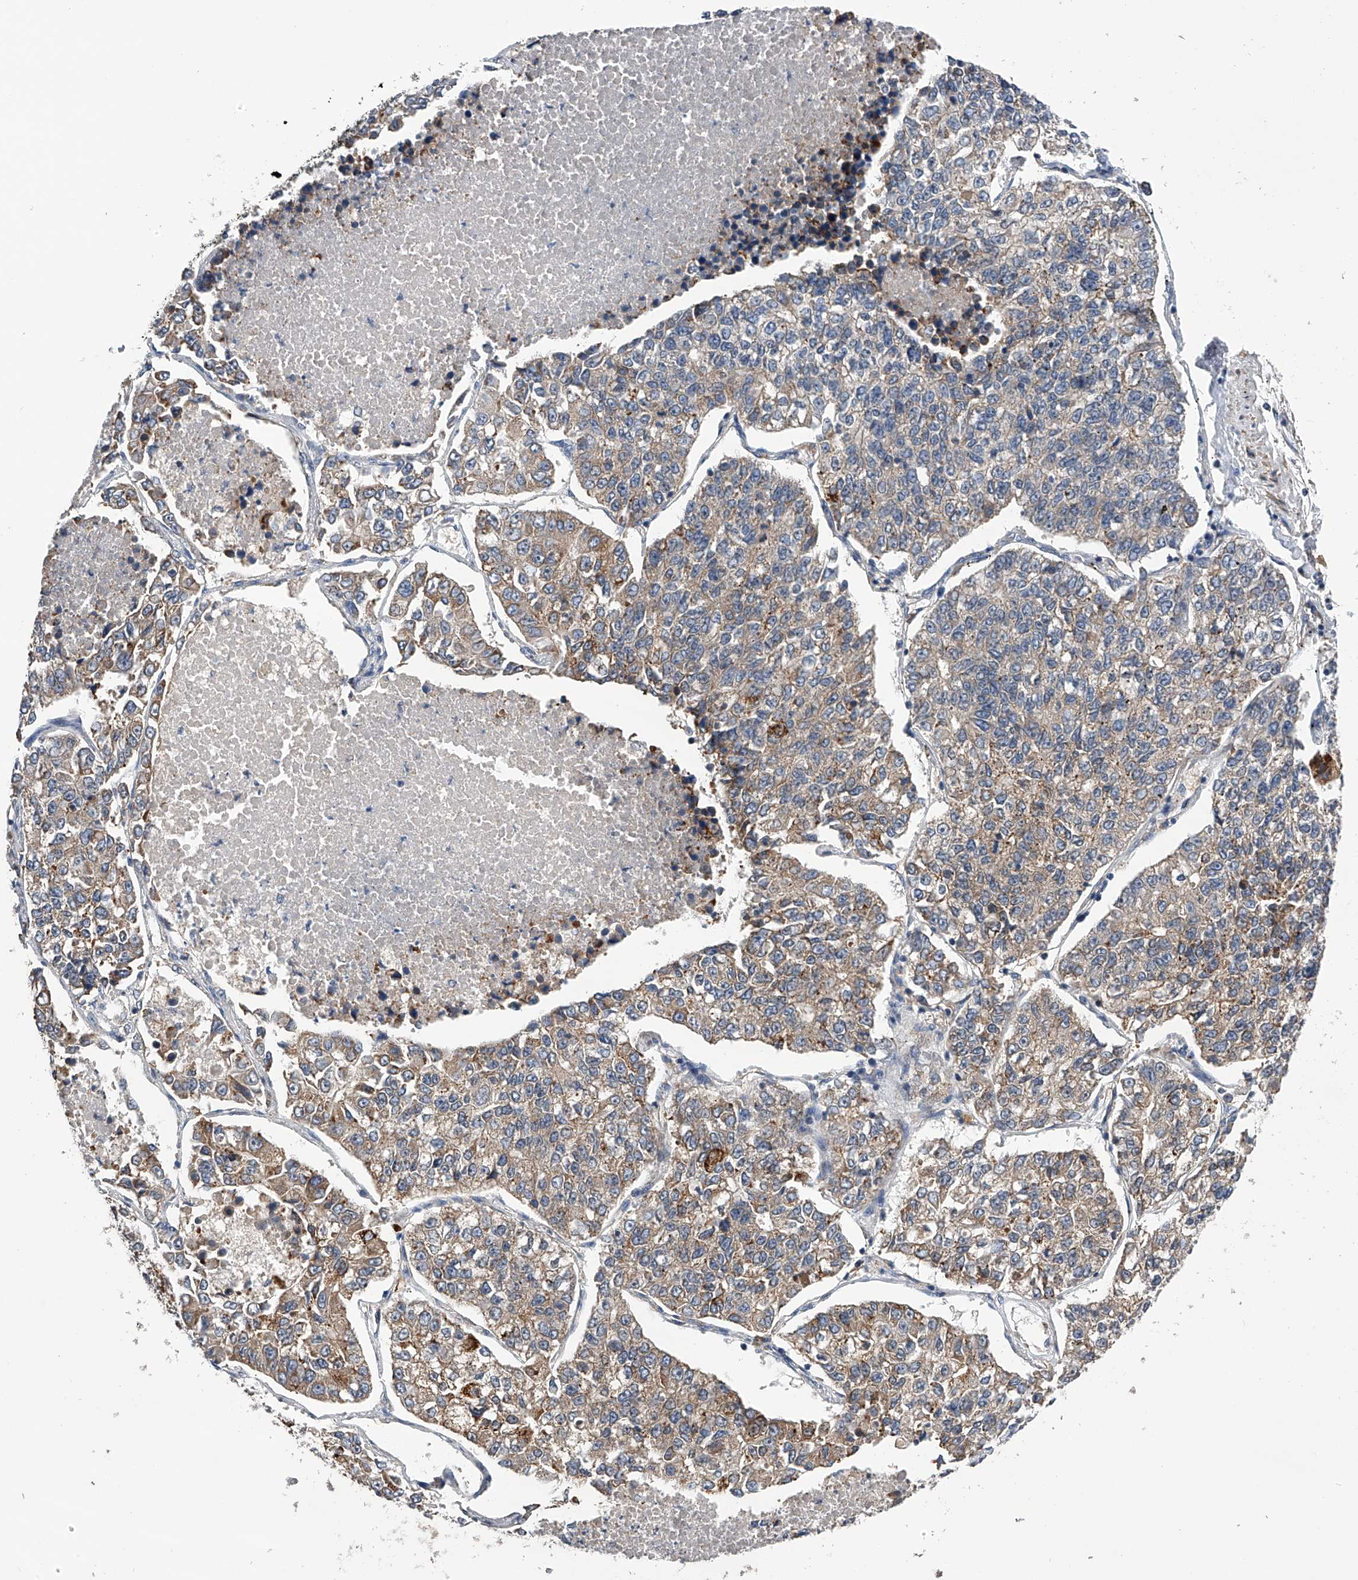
{"staining": {"intensity": "weak", "quantity": "25%-75%", "location": "cytoplasmic/membranous"}, "tissue": "lung cancer", "cell_type": "Tumor cells", "image_type": "cancer", "snomed": [{"axis": "morphology", "description": "Adenocarcinoma, NOS"}, {"axis": "topography", "description": "Lung"}], "caption": "Protein staining of lung cancer (adenocarcinoma) tissue exhibits weak cytoplasmic/membranous positivity in about 25%-75% of tumor cells. The protein of interest is stained brown, and the nuclei are stained in blue (DAB IHC with brightfield microscopy, high magnification).", "gene": "SPOCK1", "patient": {"sex": "male", "age": 49}}